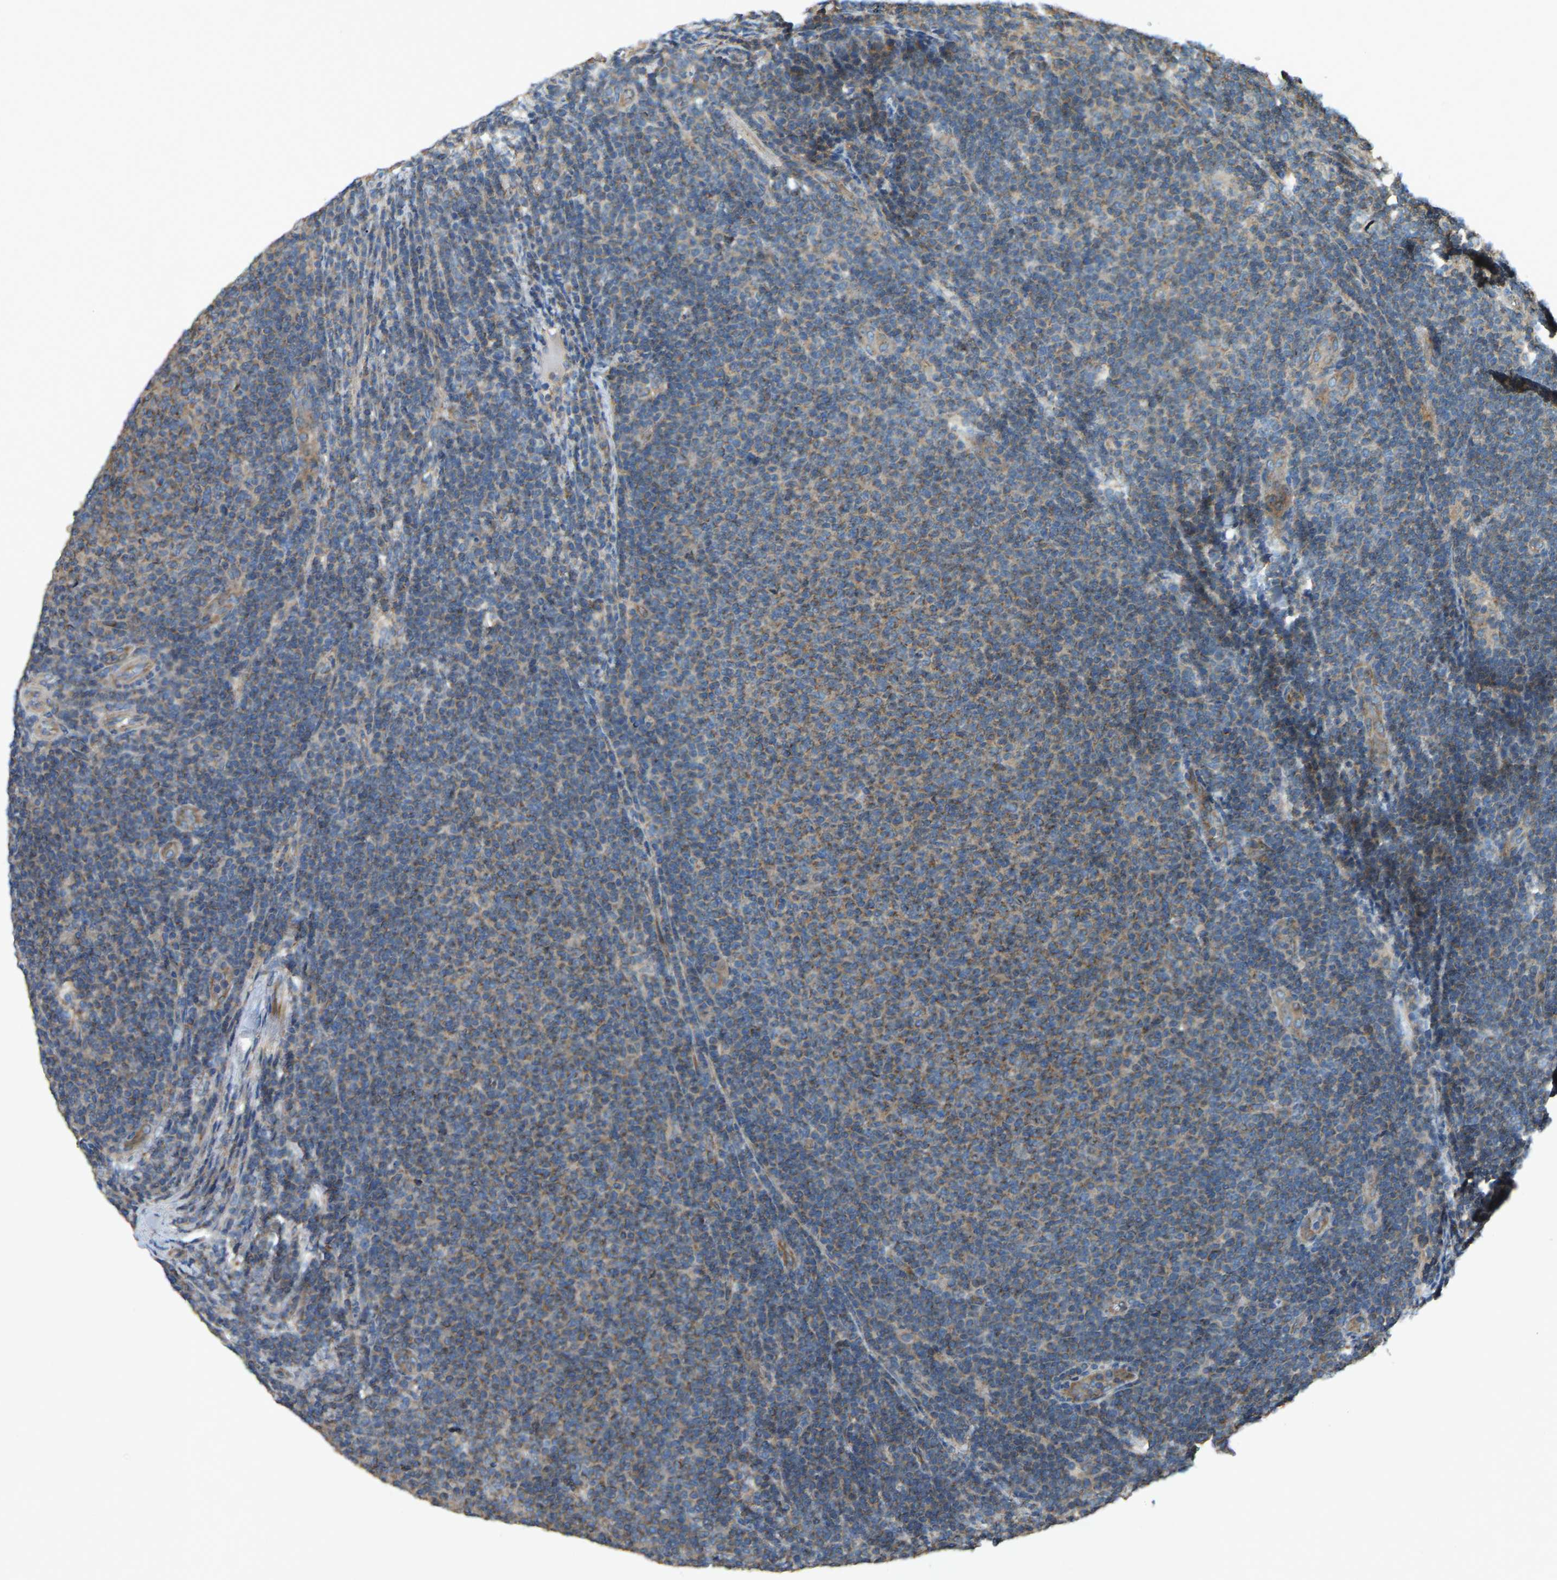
{"staining": {"intensity": "strong", "quantity": "25%-75%", "location": "cytoplasmic/membranous"}, "tissue": "lymphoma", "cell_type": "Tumor cells", "image_type": "cancer", "snomed": [{"axis": "morphology", "description": "Malignant lymphoma, non-Hodgkin's type, Low grade"}, {"axis": "topography", "description": "Lymph node"}], "caption": "IHC of human lymphoma displays high levels of strong cytoplasmic/membranous expression in approximately 25%-75% of tumor cells.", "gene": "SAMD9L", "patient": {"sex": "male", "age": 66}}